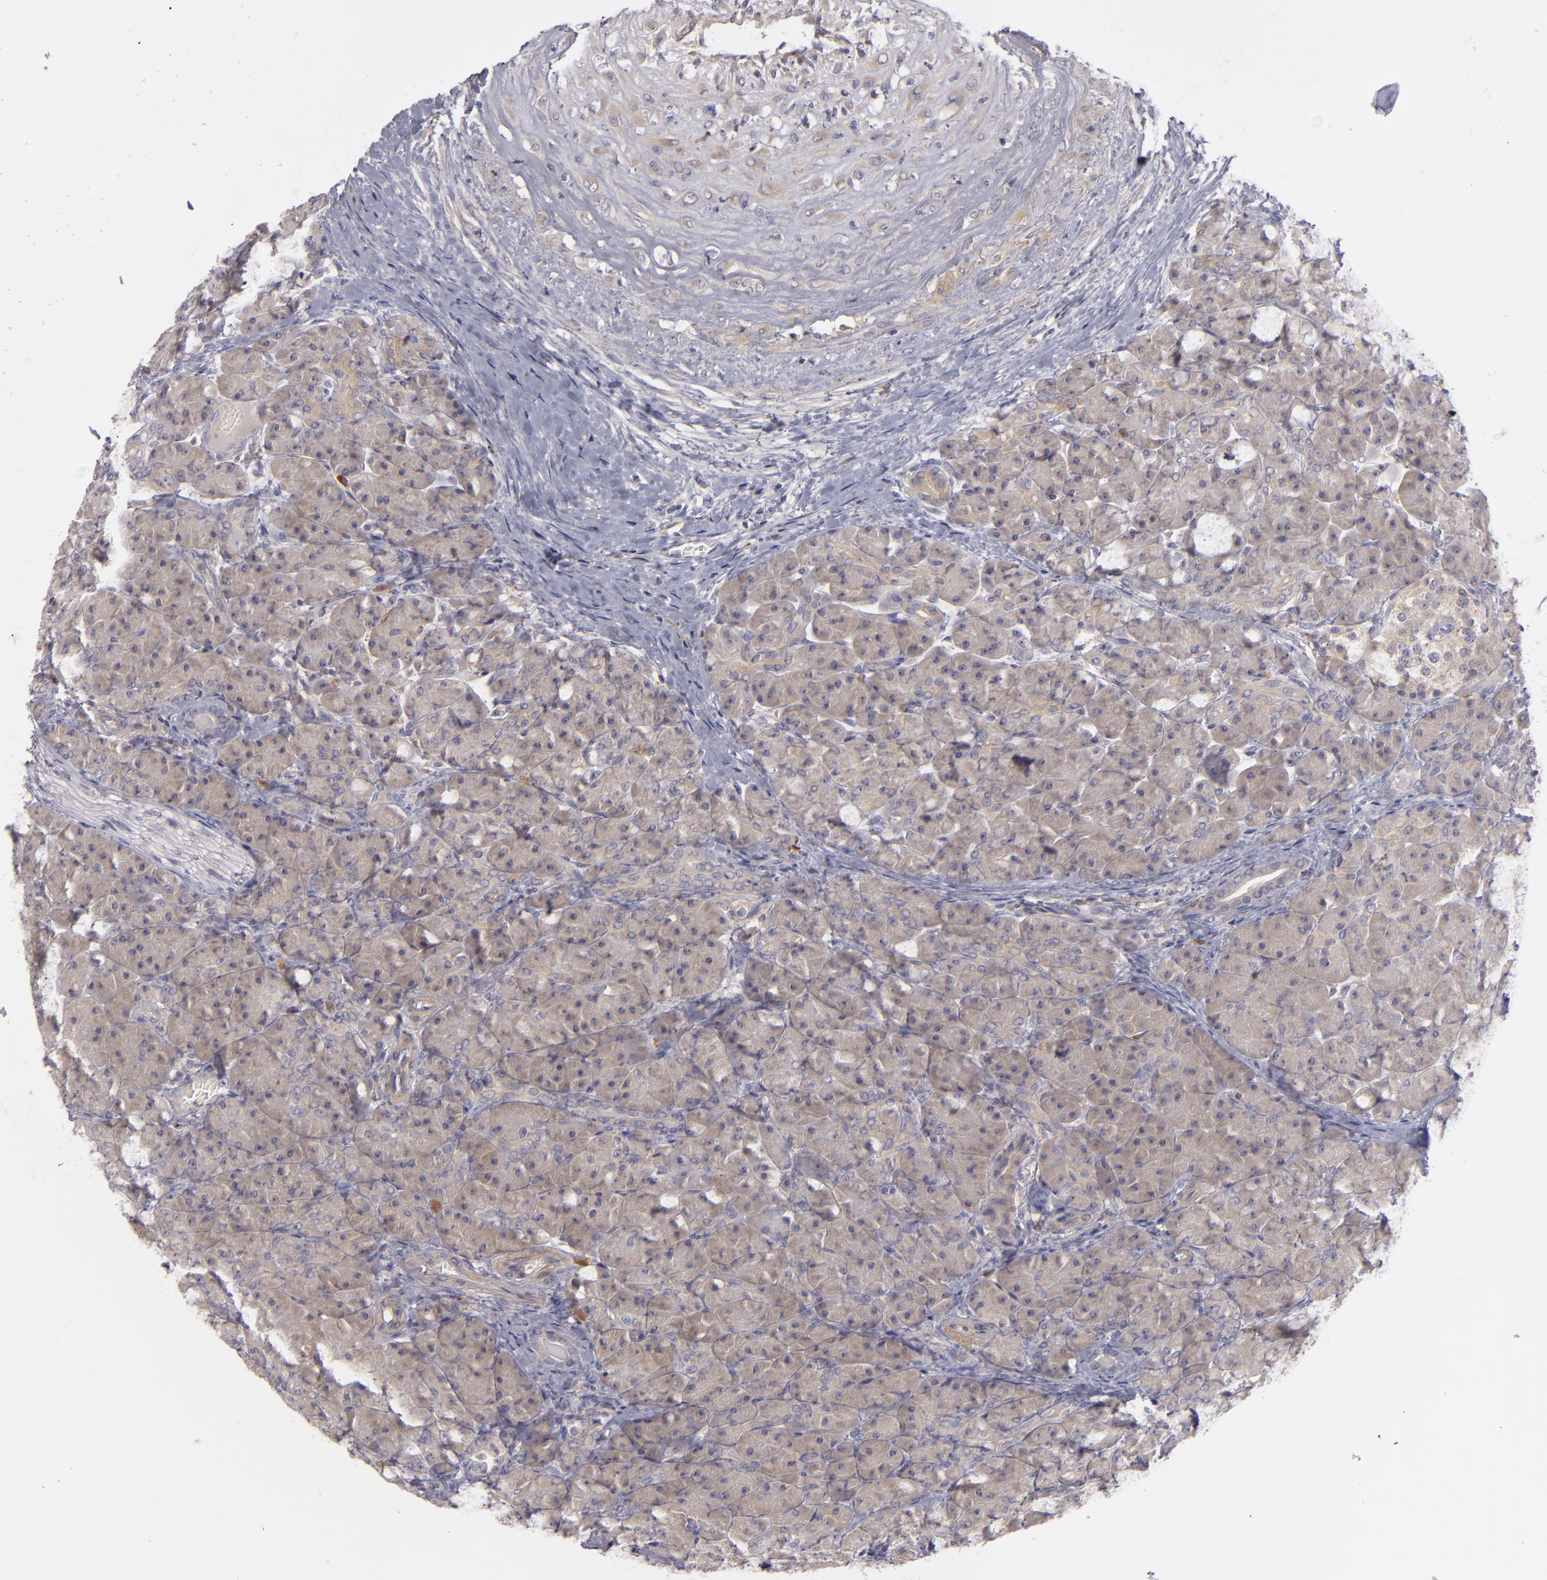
{"staining": {"intensity": "weak", "quantity": "25%-75%", "location": "cytoplasmic/membranous"}, "tissue": "pancreas", "cell_type": "Exocrine glandular cells", "image_type": "normal", "snomed": [{"axis": "morphology", "description": "Normal tissue, NOS"}, {"axis": "topography", "description": "Pancreas"}], "caption": "The immunohistochemical stain shows weak cytoplasmic/membranous expression in exocrine glandular cells of normal pancreas. The staining was performed using DAB to visualize the protein expression in brown, while the nuclei were stained in blue with hematoxylin (Magnification: 20x).", "gene": "CD83", "patient": {"sex": "male", "age": 66}}